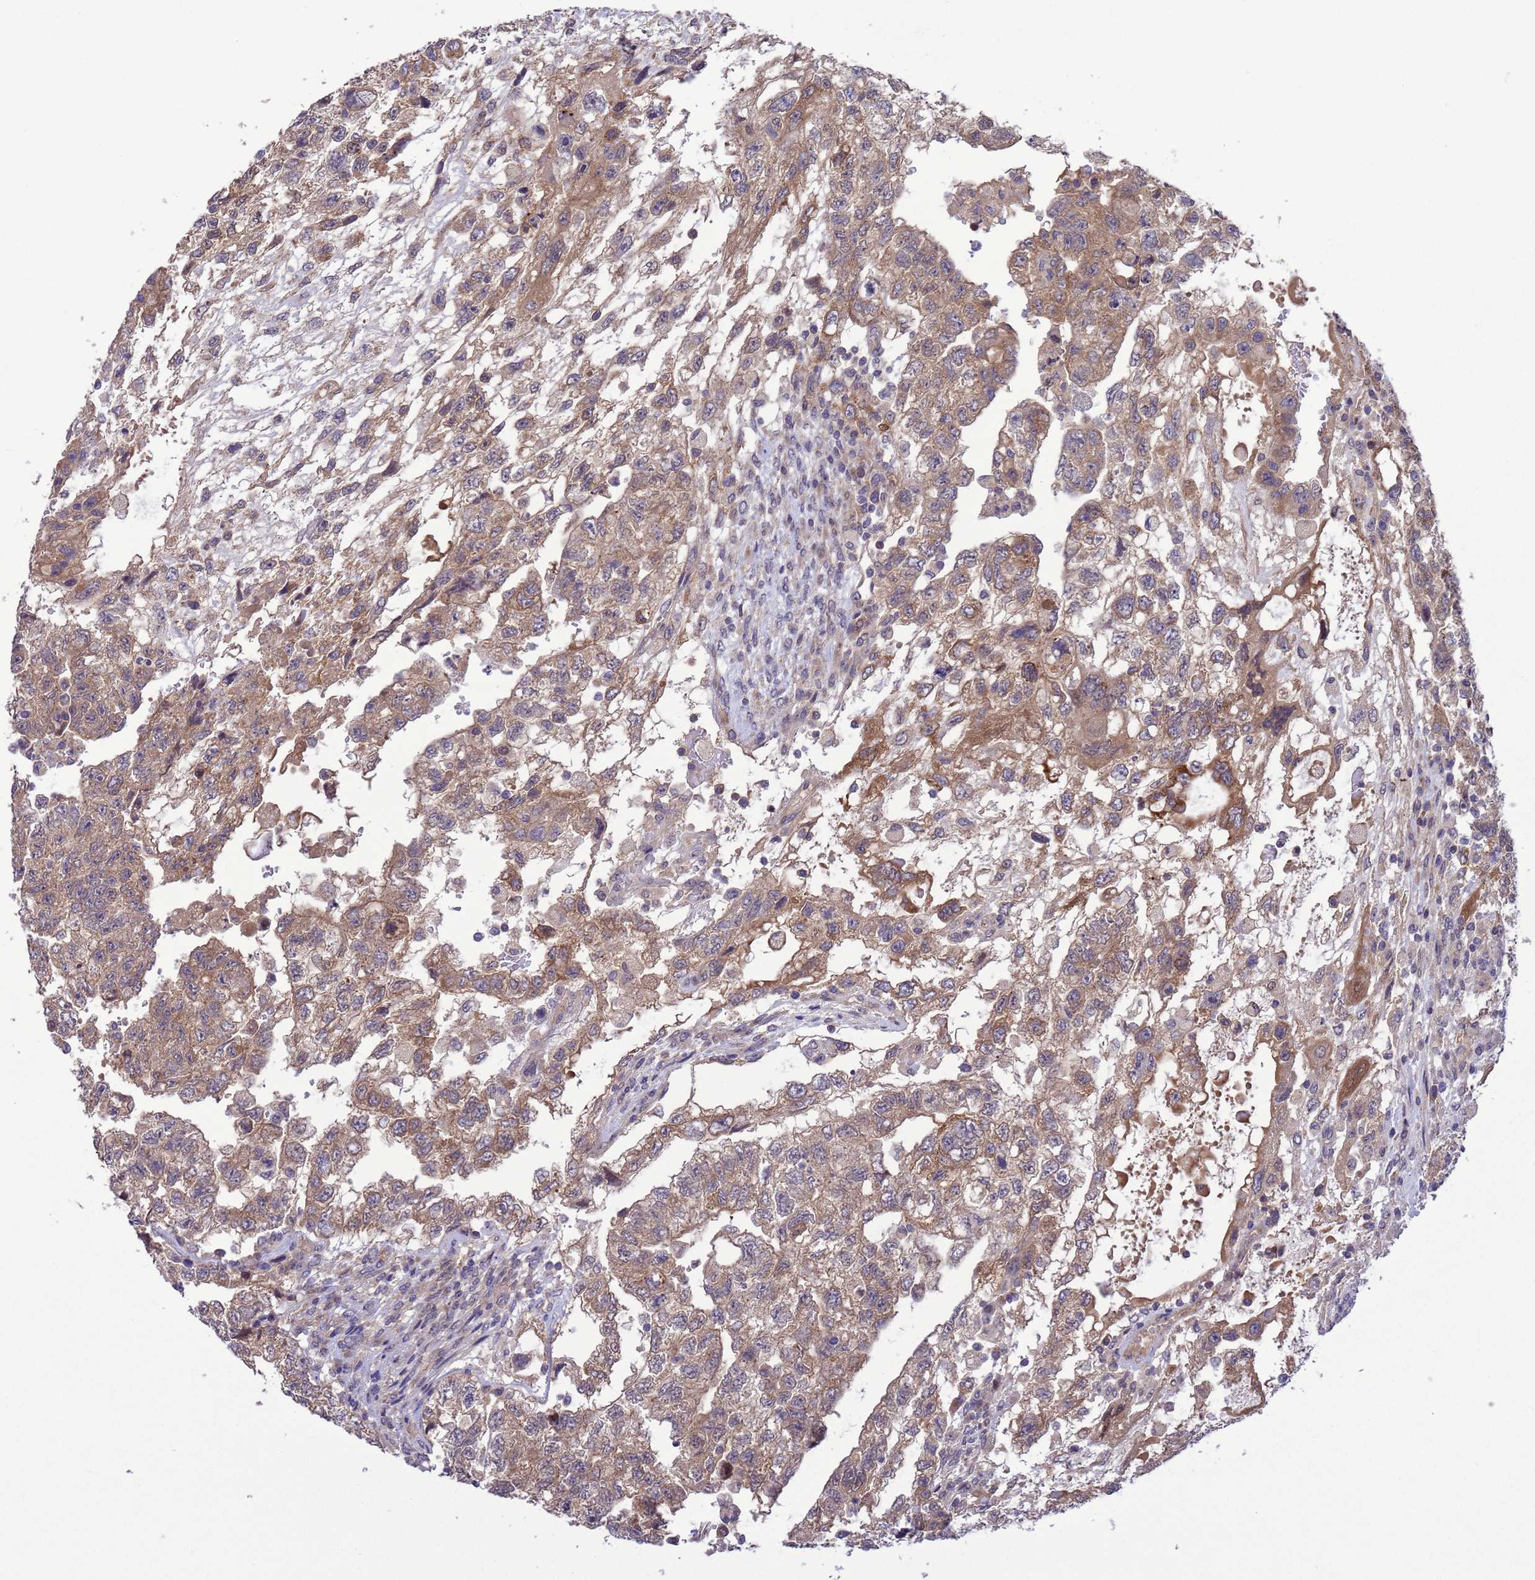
{"staining": {"intensity": "moderate", "quantity": ">75%", "location": "cytoplasmic/membranous"}, "tissue": "testis cancer", "cell_type": "Tumor cells", "image_type": "cancer", "snomed": [{"axis": "morphology", "description": "Carcinoma, Embryonal, NOS"}, {"axis": "topography", "description": "Testis"}], "caption": "An image of human embryonal carcinoma (testis) stained for a protein shows moderate cytoplasmic/membranous brown staining in tumor cells.", "gene": "GJA10", "patient": {"sex": "male", "age": 36}}